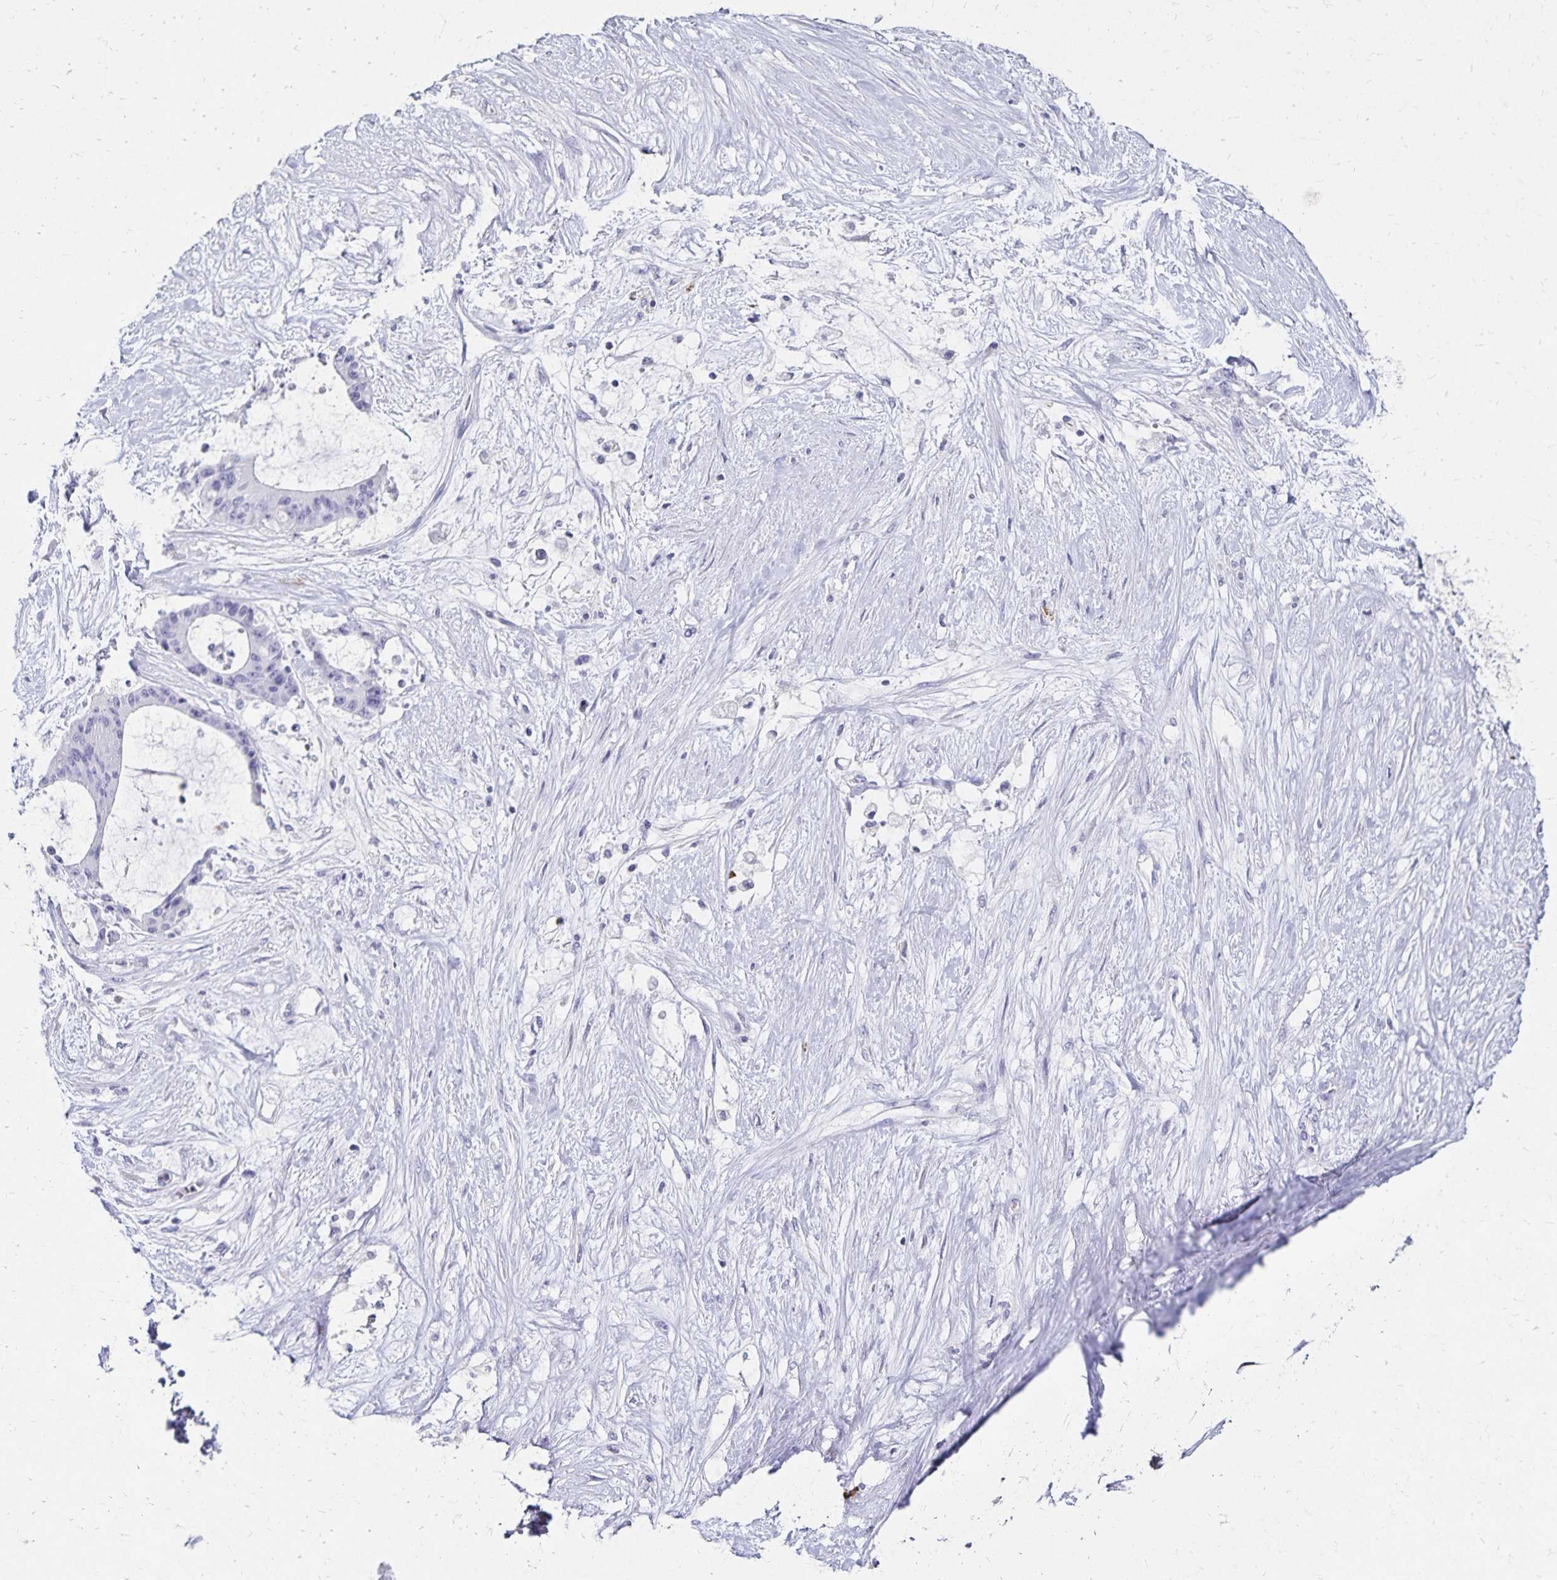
{"staining": {"intensity": "negative", "quantity": "none", "location": "none"}, "tissue": "liver cancer", "cell_type": "Tumor cells", "image_type": "cancer", "snomed": [{"axis": "morphology", "description": "Normal tissue, NOS"}, {"axis": "morphology", "description": "Cholangiocarcinoma"}, {"axis": "topography", "description": "Liver"}, {"axis": "topography", "description": "Peripheral nerve tissue"}], "caption": "Tumor cells are negative for protein expression in human liver cancer (cholangiocarcinoma).", "gene": "DYNLT4", "patient": {"sex": "female", "age": 73}}